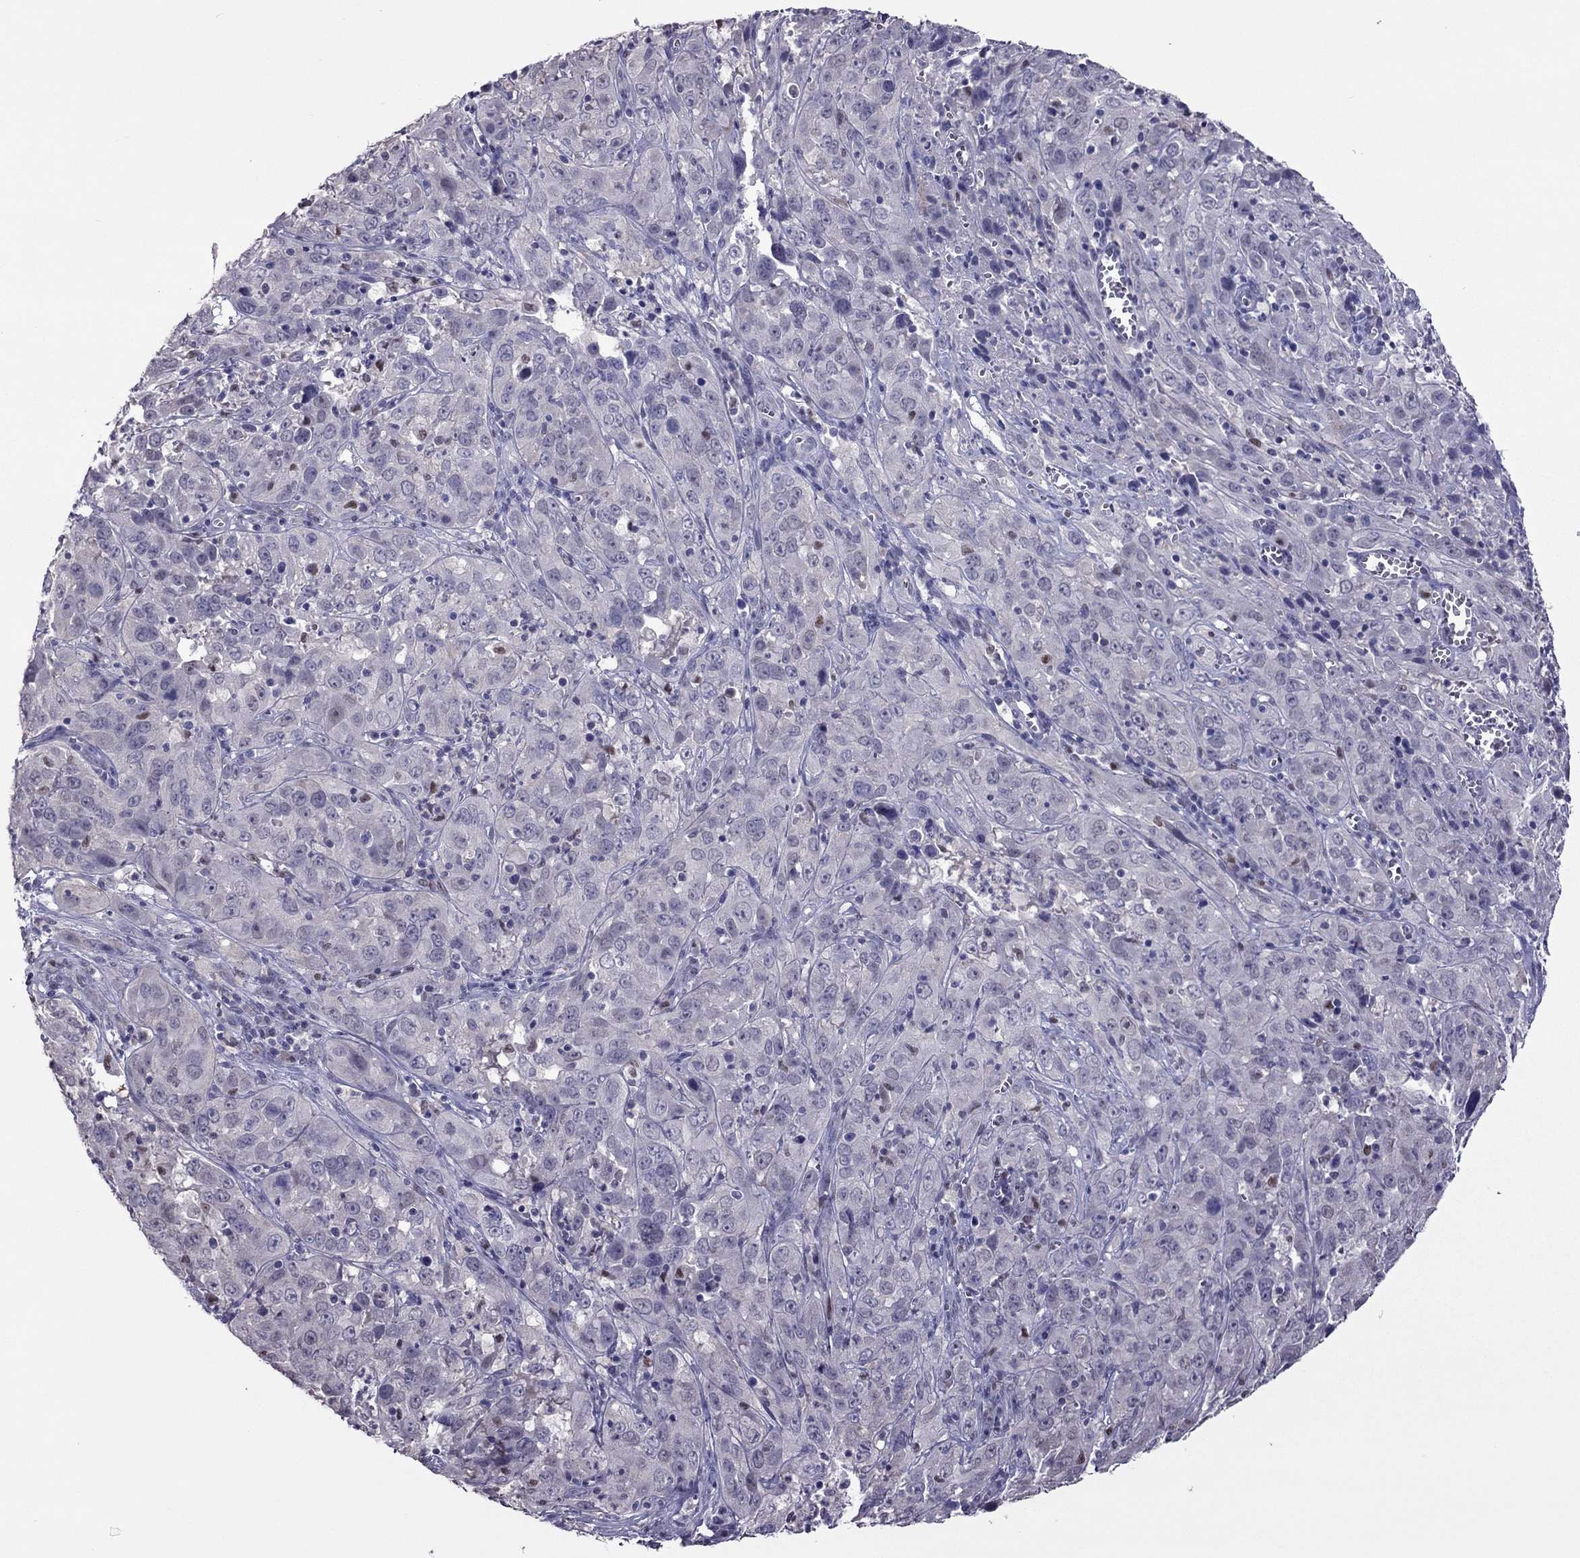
{"staining": {"intensity": "negative", "quantity": "none", "location": "none"}, "tissue": "cervical cancer", "cell_type": "Tumor cells", "image_type": "cancer", "snomed": [{"axis": "morphology", "description": "Squamous cell carcinoma, NOS"}, {"axis": "topography", "description": "Cervix"}], "caption": "High power microscopy photomicrograph of an immunohistochemistry (IHC) photomicrograph of cervical squamous cell carcinoma, revealing no significant positivity in tumor cells.", "gene": "SPINT3", "patient": {"sex": "female", "age": 32}}